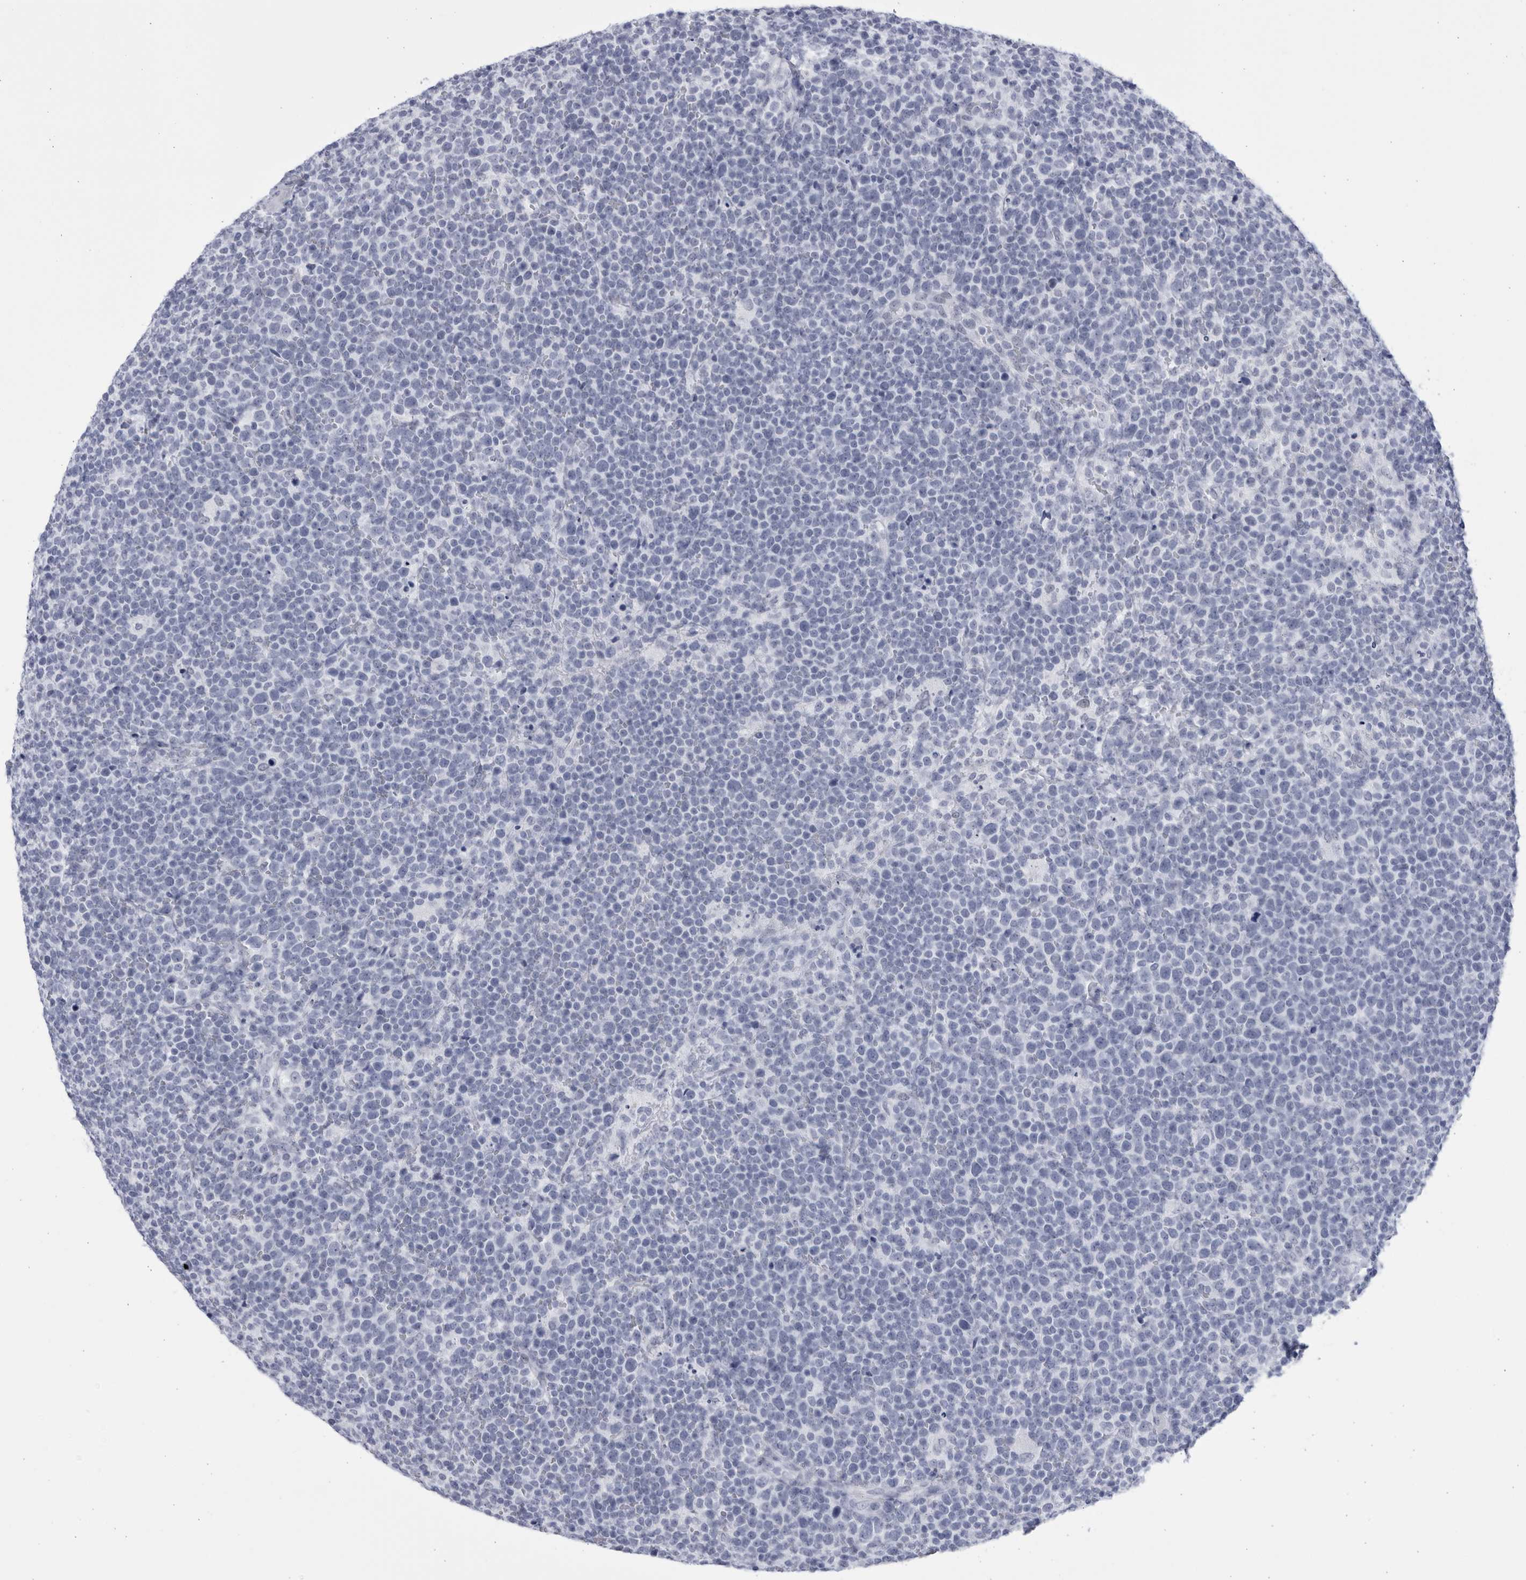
{"staining": {"intensity": "negative", "quantity": "none", "location": "none"}, "tissue": "lymphoma", "cell_type": "Tumor cells", "image_type": "cancer", "snomed": [{"axis": "morphology", "description": "Malignant lymphoma, non-Hodgkin's type, High grade"}, {"axis": "topography", "description": "Lymph node"}], "caption": "Immunohistochemistry photomicrograph of human malignant lymphoma, non-Hodgkin's type (high-grade) stained for a protein (brown), which reveals no staining in tumor cells. Brightfield microscopy of IHC stained with DAB (3,3'-diaminobenzidine) (brown) and hematoxylin (blue), captured at high magnification.", "gene": "CCDC181", "patient": {"sex": "male", "age": 61}}